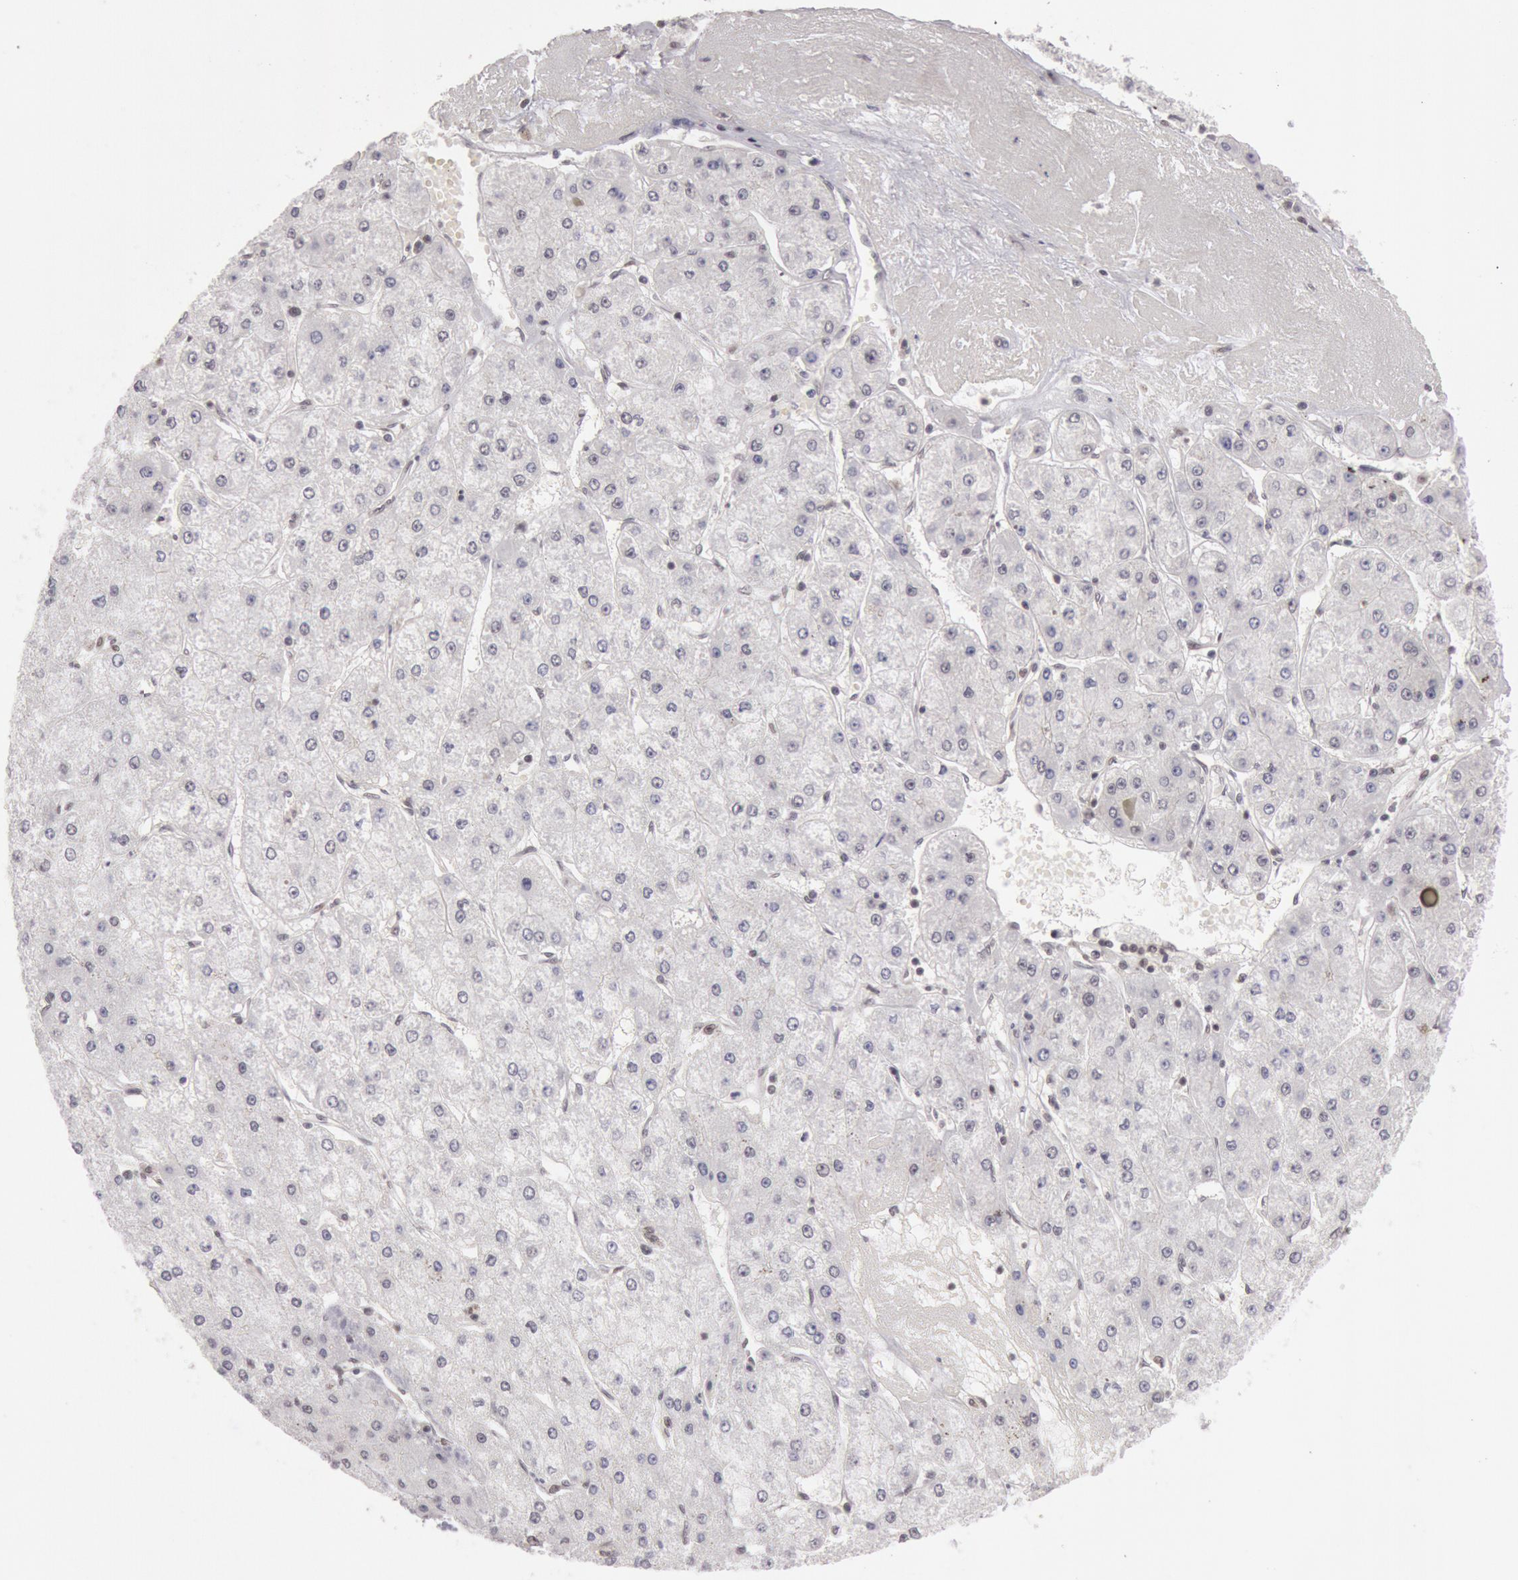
{"staining": {"intensity": "negative", "quantity": "none", "location": "none"}, "tissue": "liver cancer", "cell_type": "Tumor cells", "image_type": "cancer", "snomed": [{"axis": "morphology", "description": "Carcinoma, Hepatocellular, NOS"}, {"axis": "topography", "description": "Liver"}], "caption": "Immunohistochemical staining of liver cancer (hepatocellular carcinoma) reveals no significant expression in tumor cells.", "gene": "ESS2", "patient": {"sex": "female", "age": 52}}